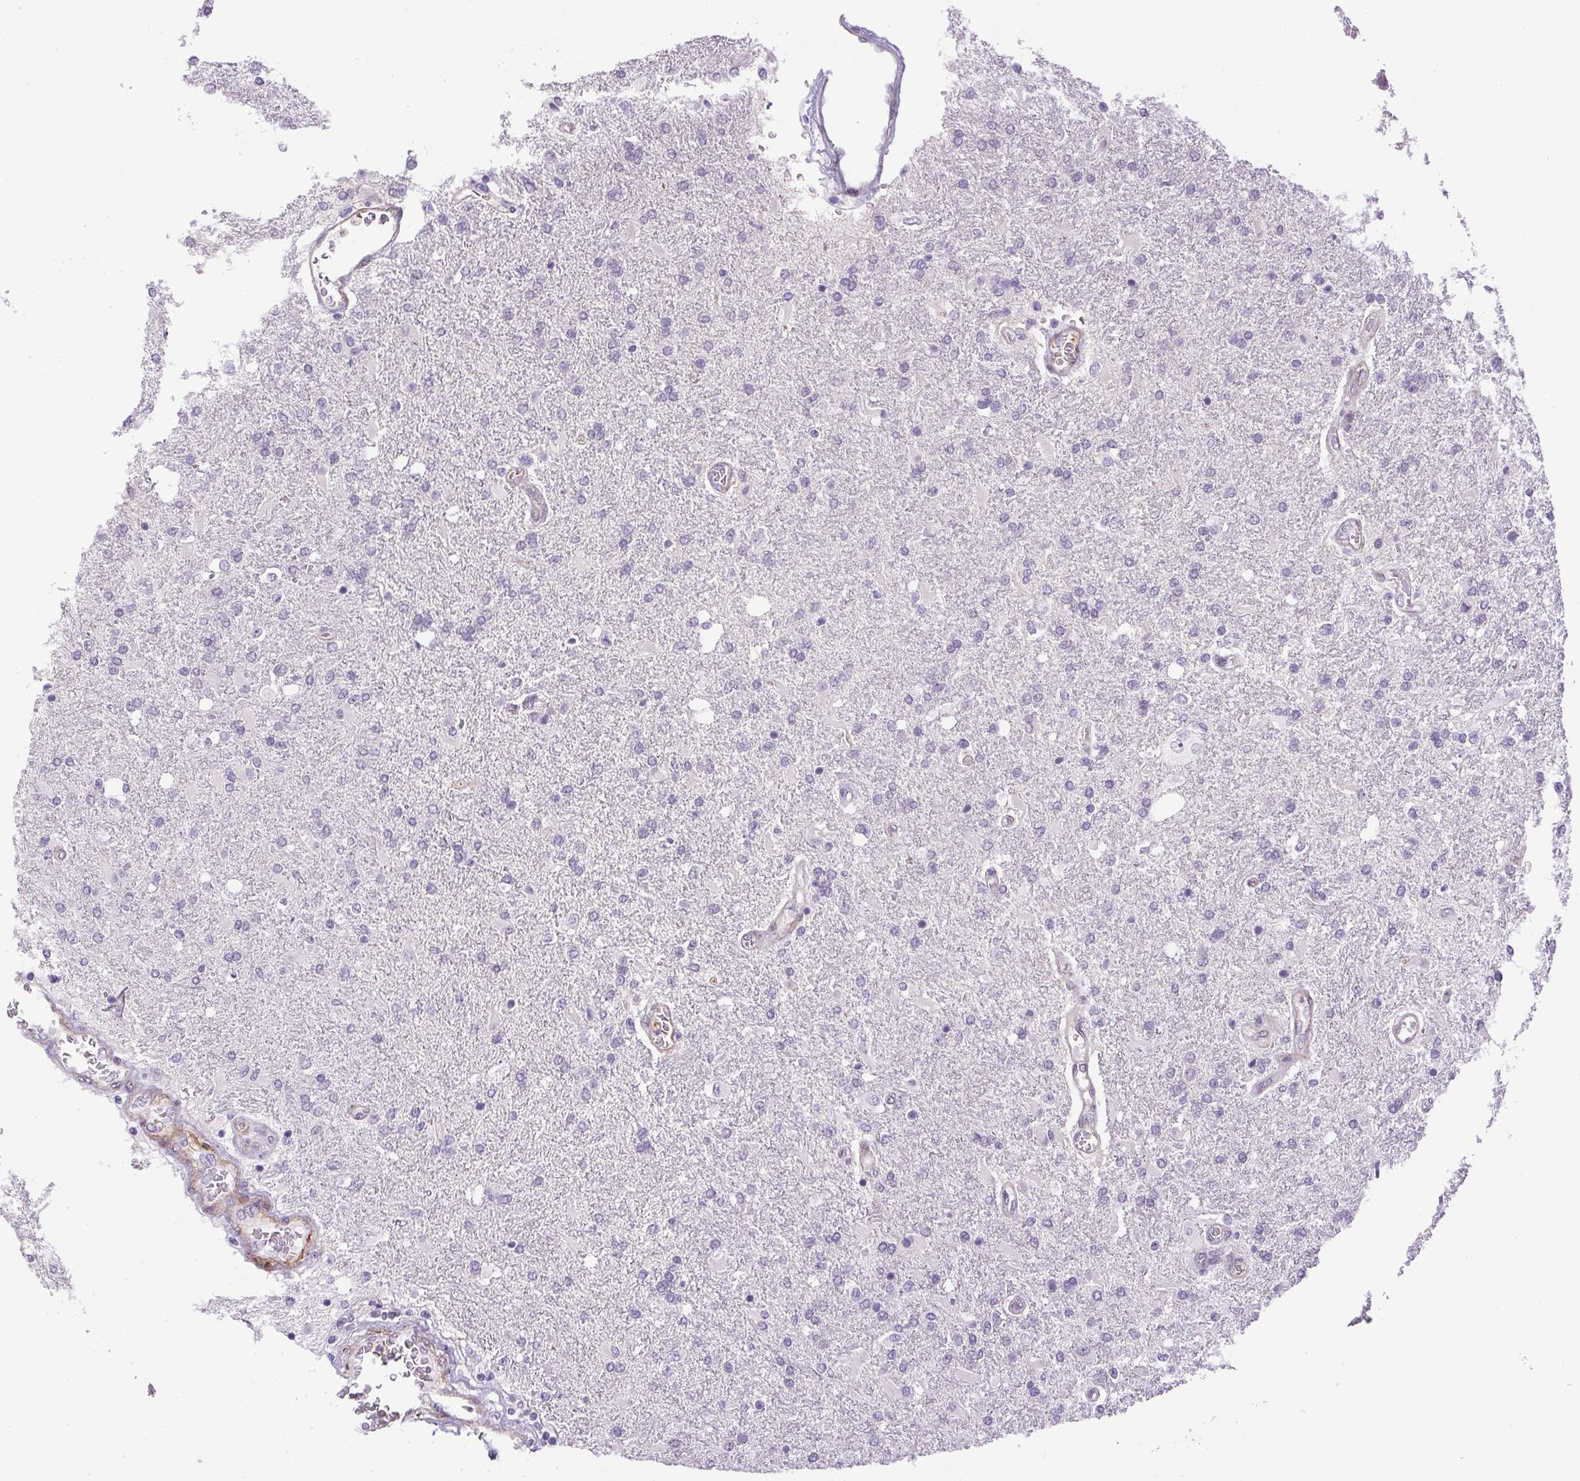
{"staining": {"intensity": "negative", "quantity": "none", "location": "none"}, "tissue": "glioma", "cell_type": "Tumor cells", "image_type": "cancer", "snomed": [{"axis": "morphology", "description": "Glioma, malignant, High grade"}, {"axis": "topography", "description": "Cerebral cortex"}], "caption": "DAB immunohistochemical staining of human high-grade glioma (malignant) shows no significant positivity in tumor cells.", "gene": "PRL", "patient": {"sex": "male", "age": 79}}